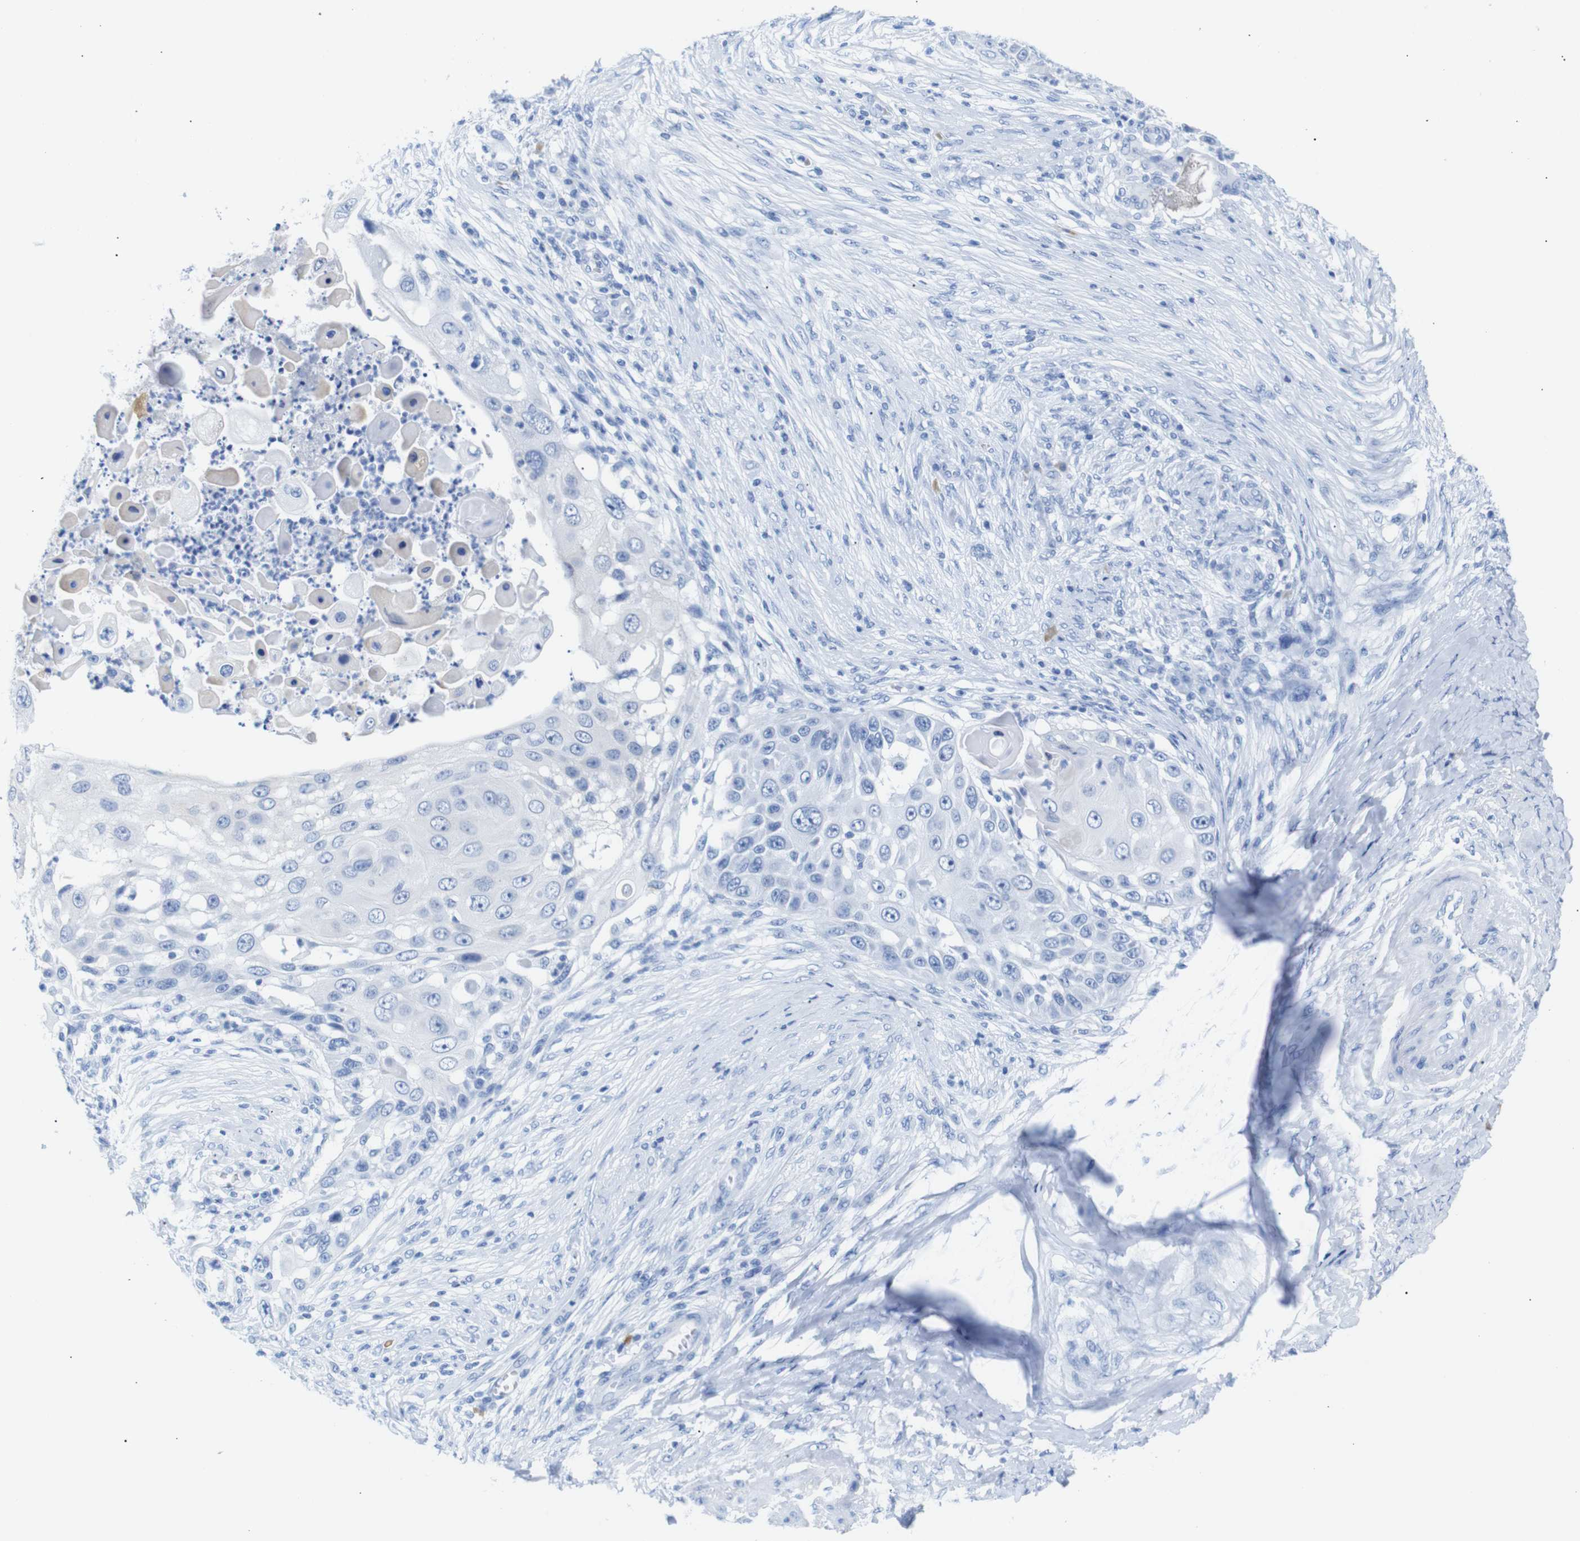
{"staining": {"intensity": "negative", "quantity": "none", "location": "none"}, "tissue": "skin cancer", "cell_type": "Tumor cells", "image_type": "cancer", "snomed": [{"axis": "morphology", "description": "Squamous cell carcinoma, NOS"}, {"axis": "topography", "description": "Skin"}], "caption": "Skin cancer stained for a protein using immunohistochemistry reveals no positivity tumor cells.", "gene": "ERVMER34-1", "patient": {"sex": "female", "age": 44}}